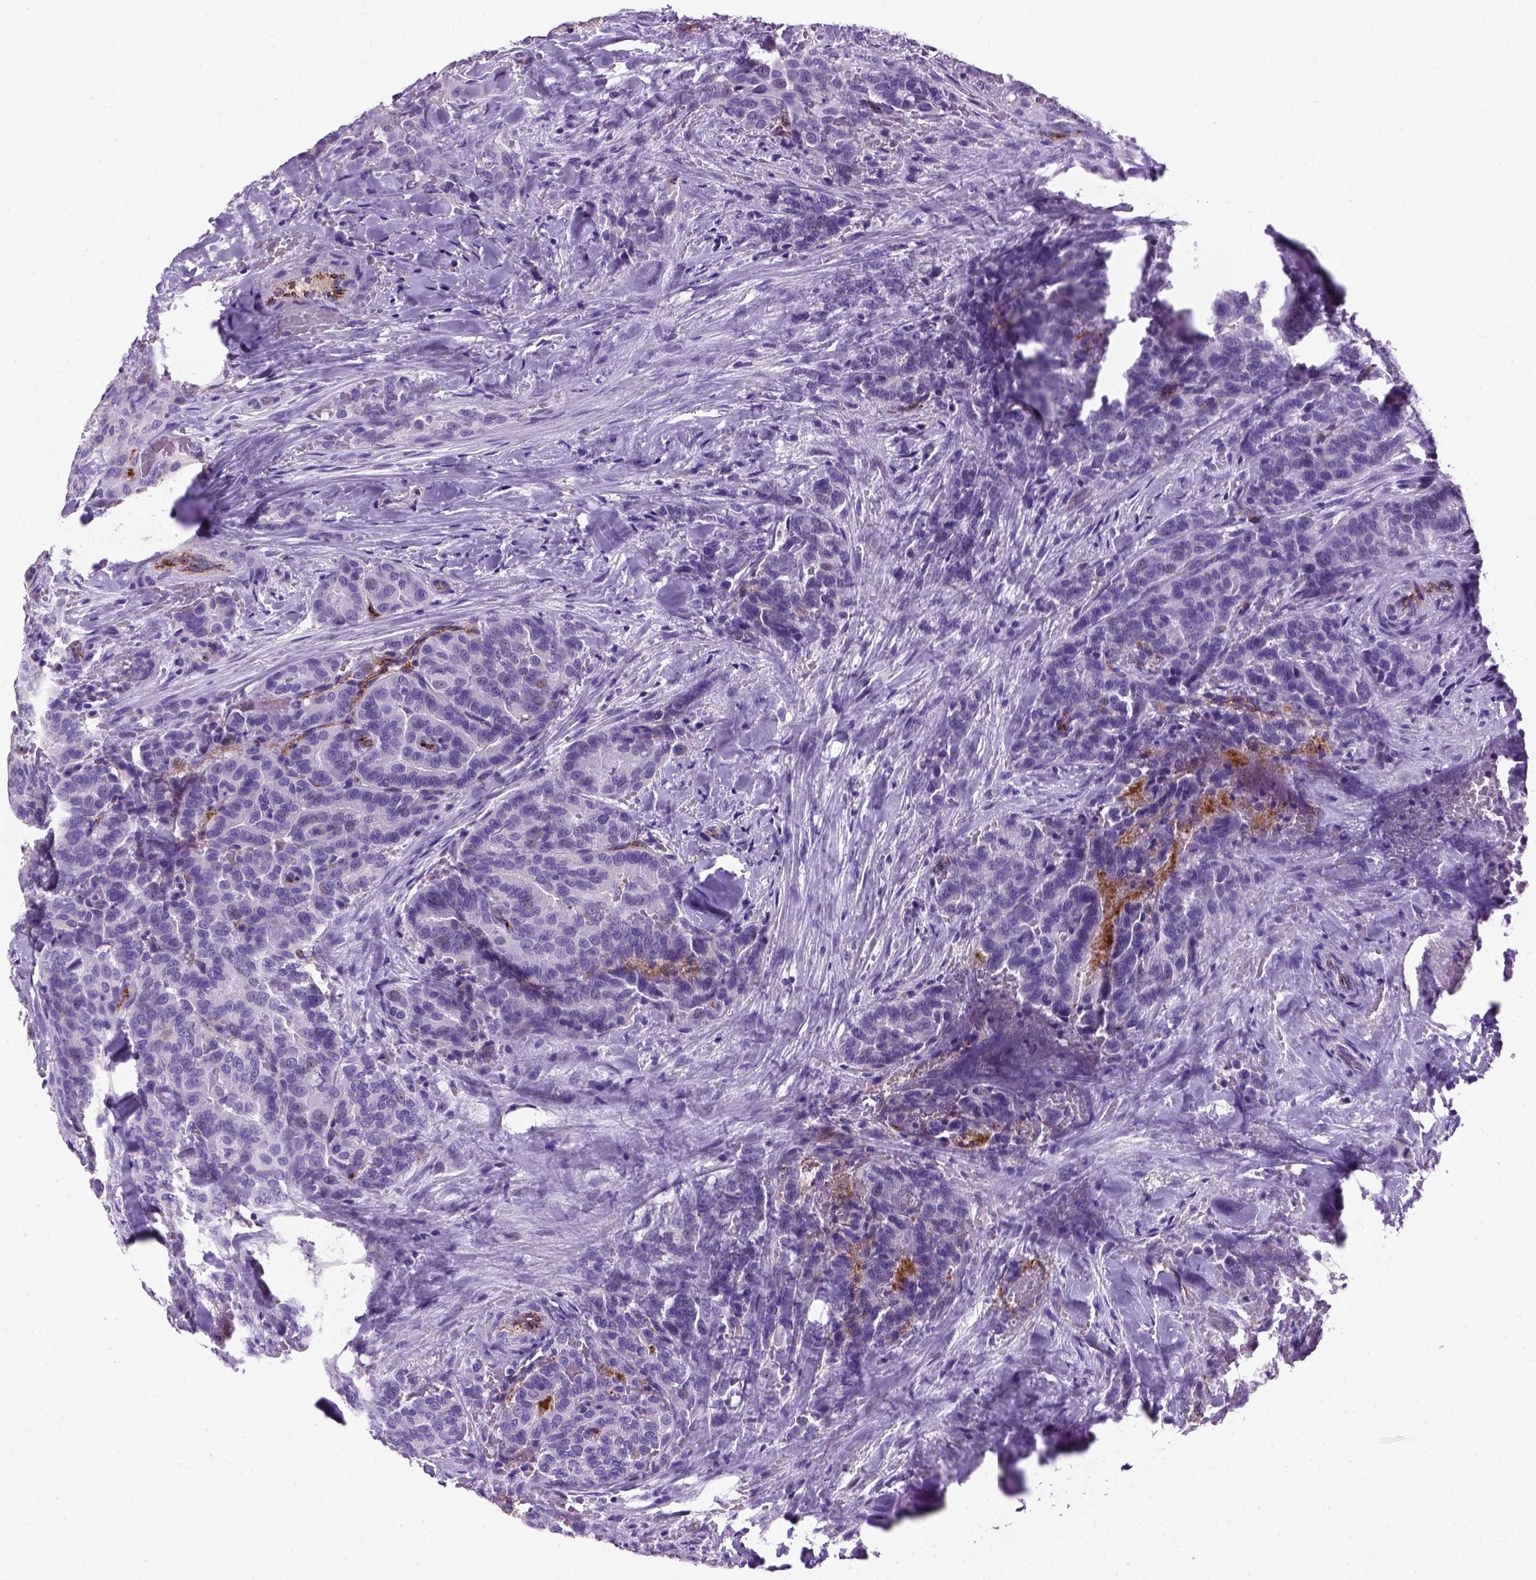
{"staining": {"intensity": "negative", "quantity": "none", "location": "none"}, "tissue": "thyroid cancer", "cell_type": "Tumor cells", "image_type": "cancer", "snomed": [{"axis": "morphology", "description": "Papillary adenocarcinoma, NOS"}, {"axis": "topography", "description": "Thyroid gland"}], "caption": "A high-resolution photomicrograph shows immunohistochemistry (IHC) staining of thyroid cancer, which demonstrates no significant expression in tumor cells. Brightfield microscopy of immunohistochemistry (IHC) stained with DAB (brown) and hematoxylin (blue), captured at high magnification.", "gene": "VWF", "patient": {"sex": "male", "age": 61}}